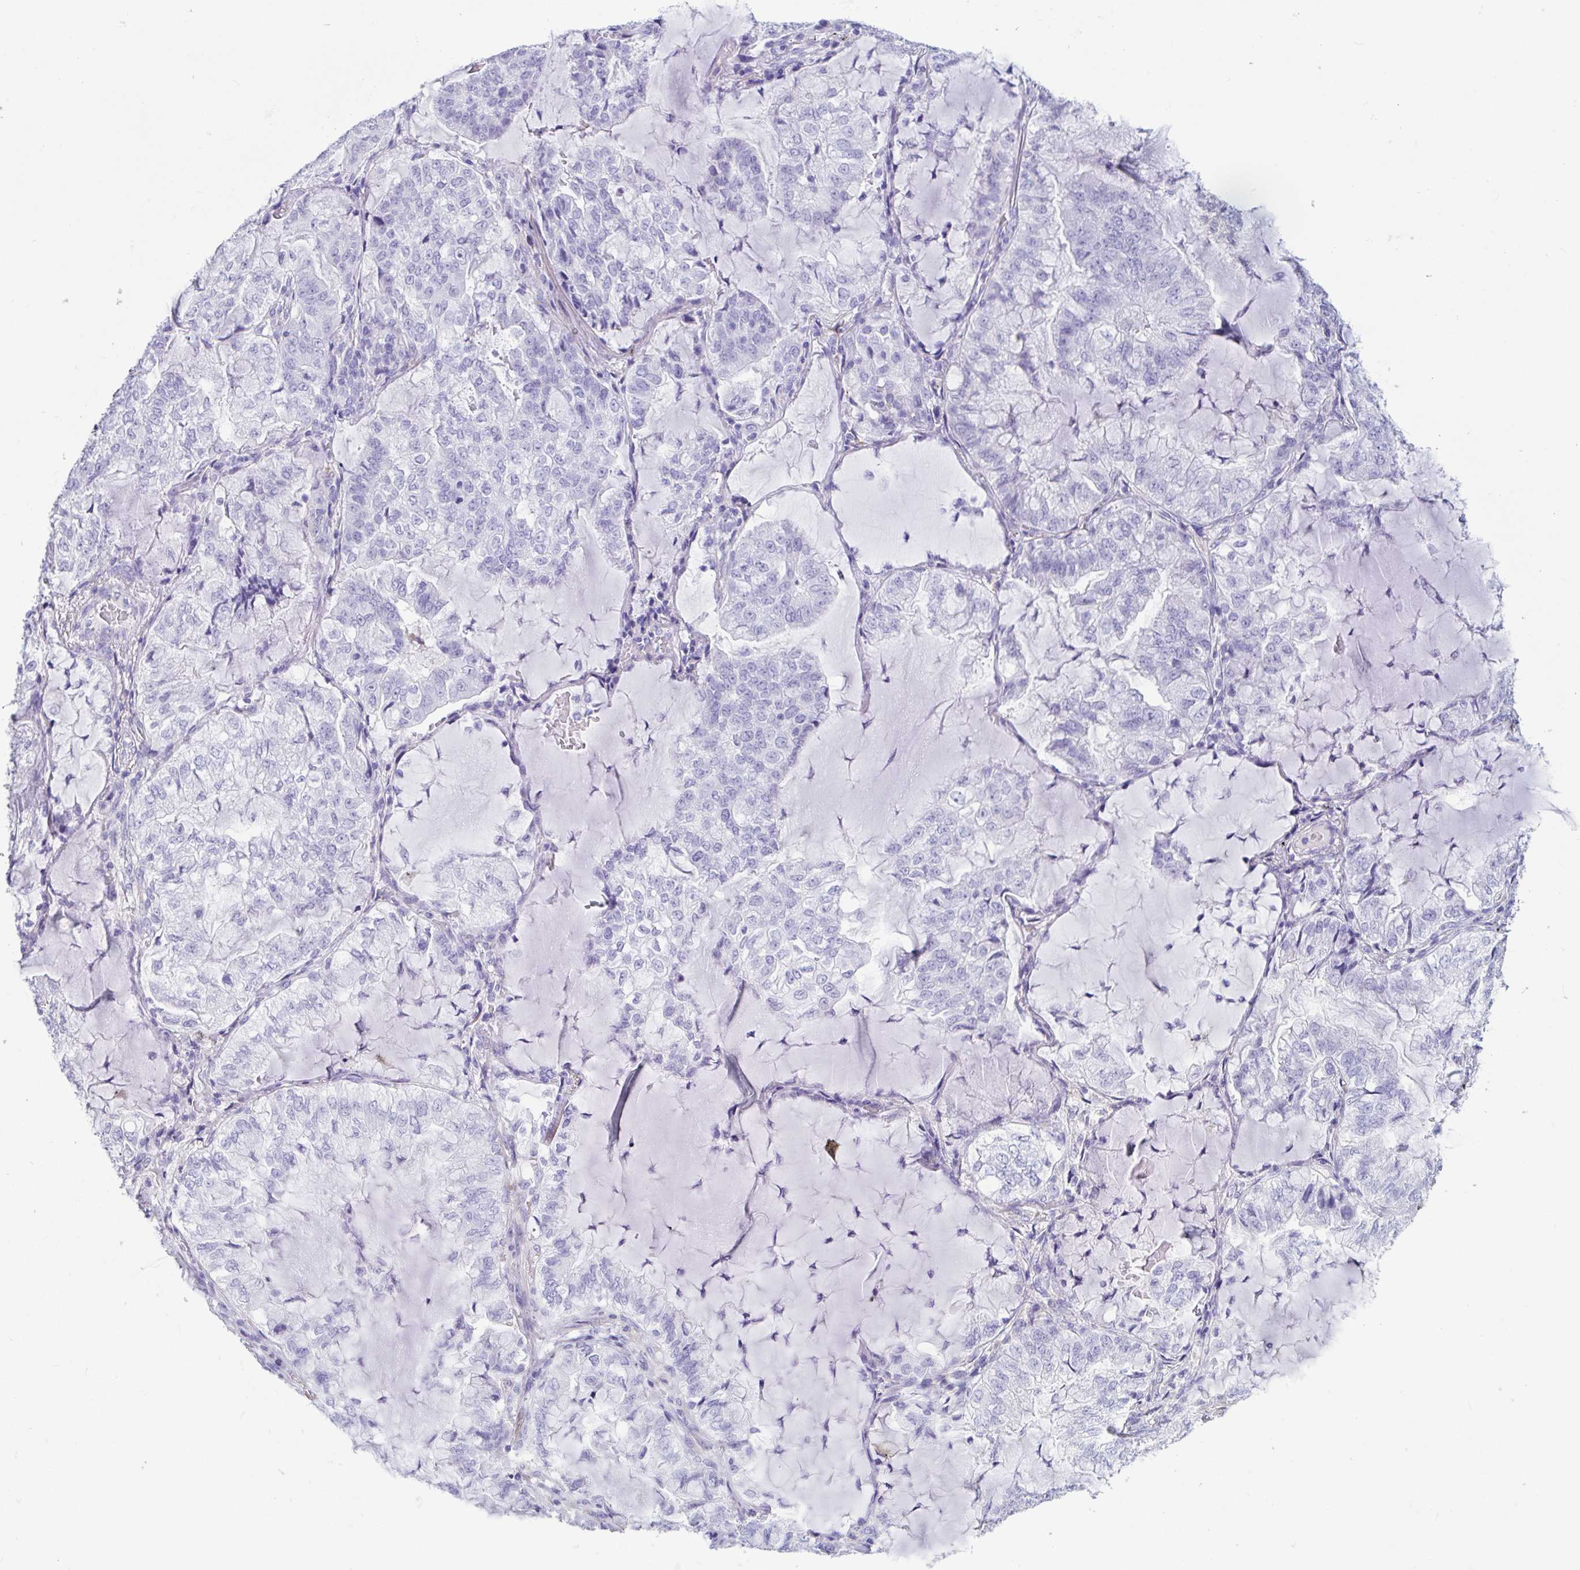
{"staining": {"intensity": "negative", "quantity": "none", "location": "none"}, "tissue": "lung cancer", "cell_type": "Tumor cells", "image_type": "cancer", "snomed": [{"axis": "morphology", "description": "Adenocarcinoma, NOS"}, {"axis": "topography", "description": "Lymph node"}, {"axis": "topography", "description": "Lung"}], "caption": "This is an immunohistochemistry (IHC) photomicrograph of lung cancer (adenocarcinoma). There is no positivity in tumor cells.", "gene": "TNNC1", "patient": {"sex": "male", "age": 66}}